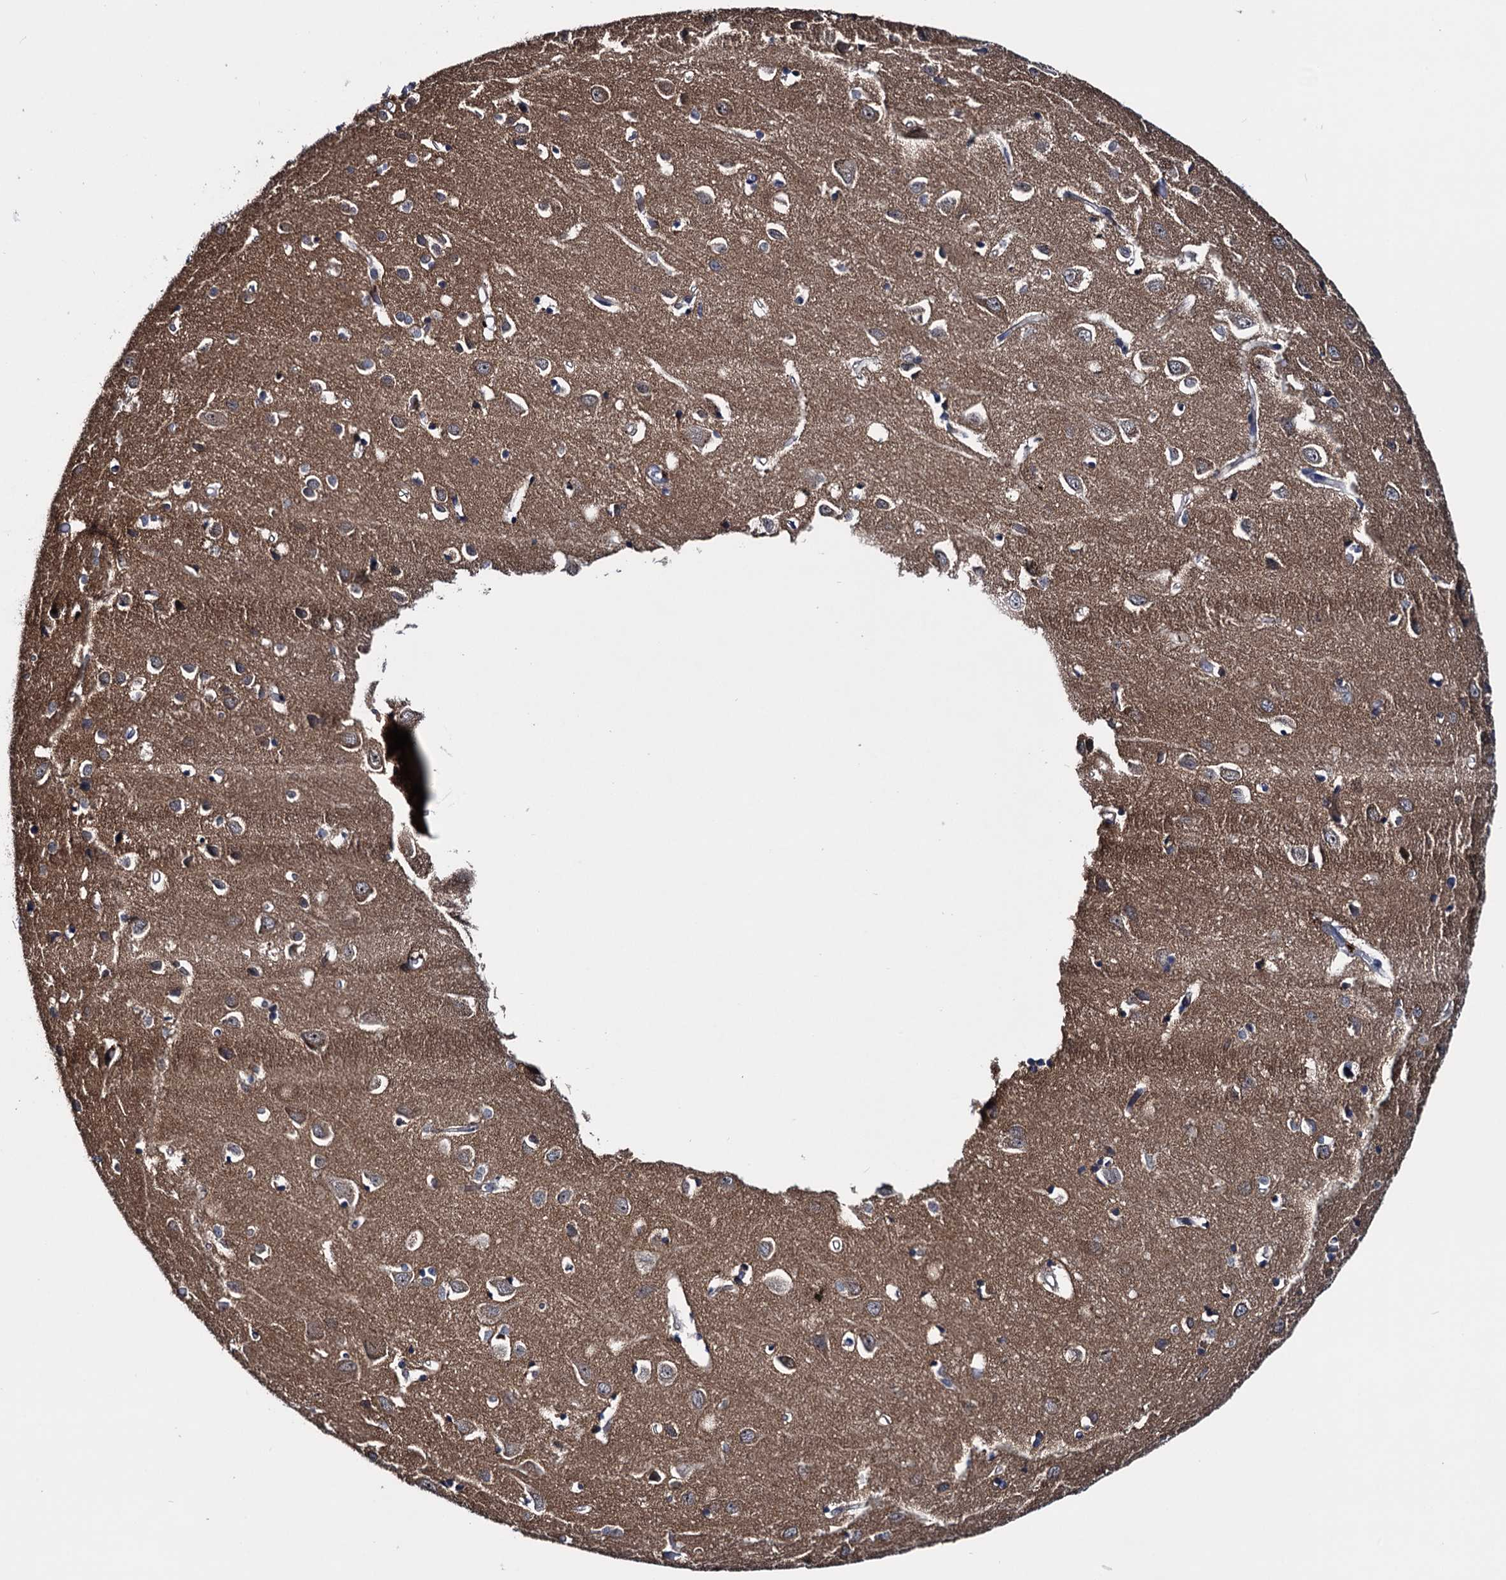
{"staining": {"intensity": "negative", "quantity": "none", "location": "none"}, "tissue": "cerebral cortex", "cell_type": "Endothelial cells", "image_type": "normal", "snomed": [{"axis": "morphology", "description": "Normal tissue, NOS"}, {"axis": "topography", "description": "Cerebral cortex"}], "caption": "Immunohistochemistry (IHC) micrograph of unremarkable cerebral cortex stained for a protein (brown), which demonstrates no positivity in endothelial cells.", "gene": "EYA4", "patient": {"sex": "female", "age": 64}}